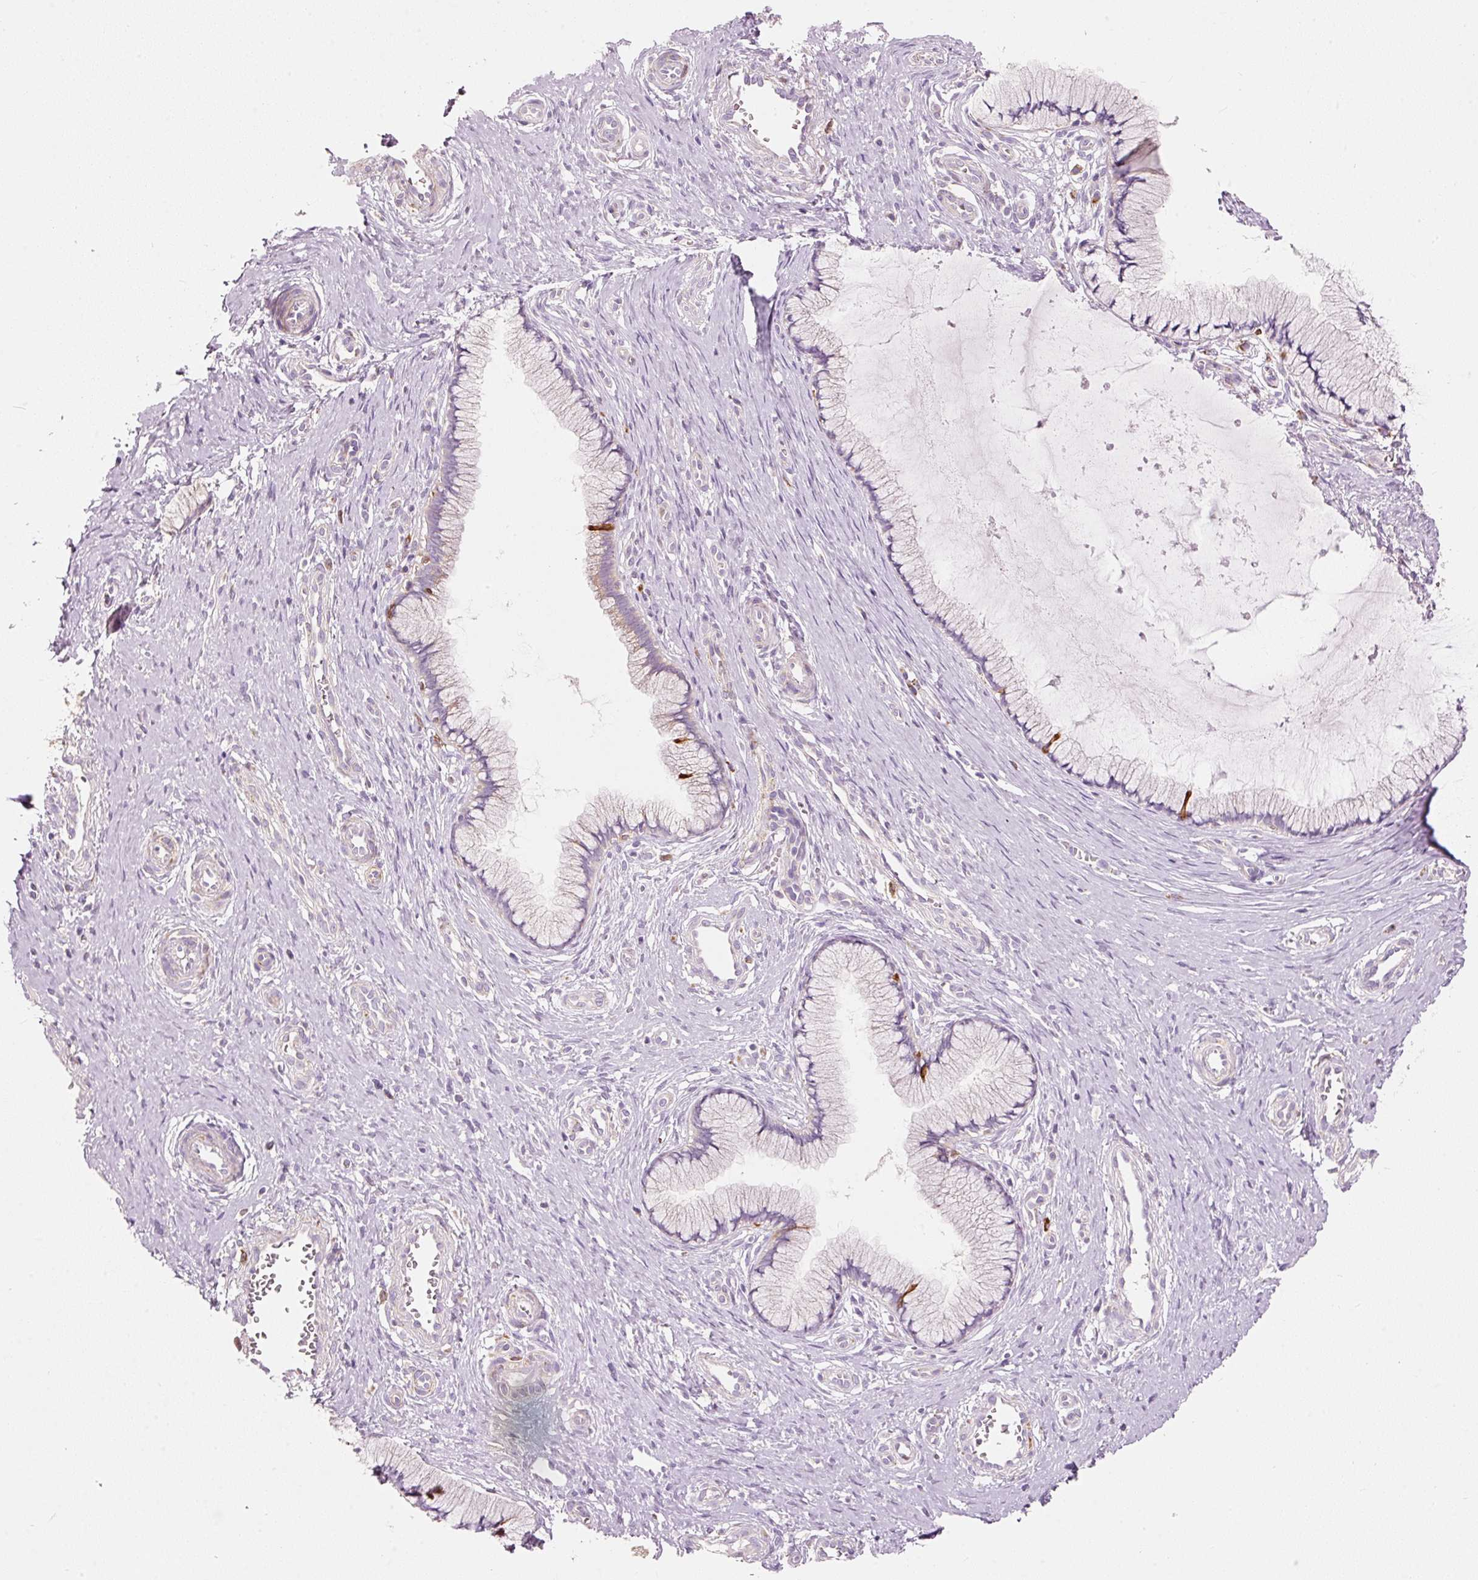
{"staining": {"intensity": "strong", "quantity": "<25%", "location": "cytoplasmic/membranous"}, "tissue": "cervix", "cell_type": "Glandular cells", "image_type": "normal", "snomed": [{"axis": "morphology", "description": "Normal tissue, NOS"}, {"axis": "topography", "description": "Cervix"}], "caption": "Strong cytoplasmic/membranous expression is appreciated in about <25% of glandular cells in benign cervix. (Stains: DAB in brown, nuclei in blue, Microscopy: brightfield microscopy at high magnification).", "gene": "MTHFD2", "patient": {"sex": "female", "age": 36}}